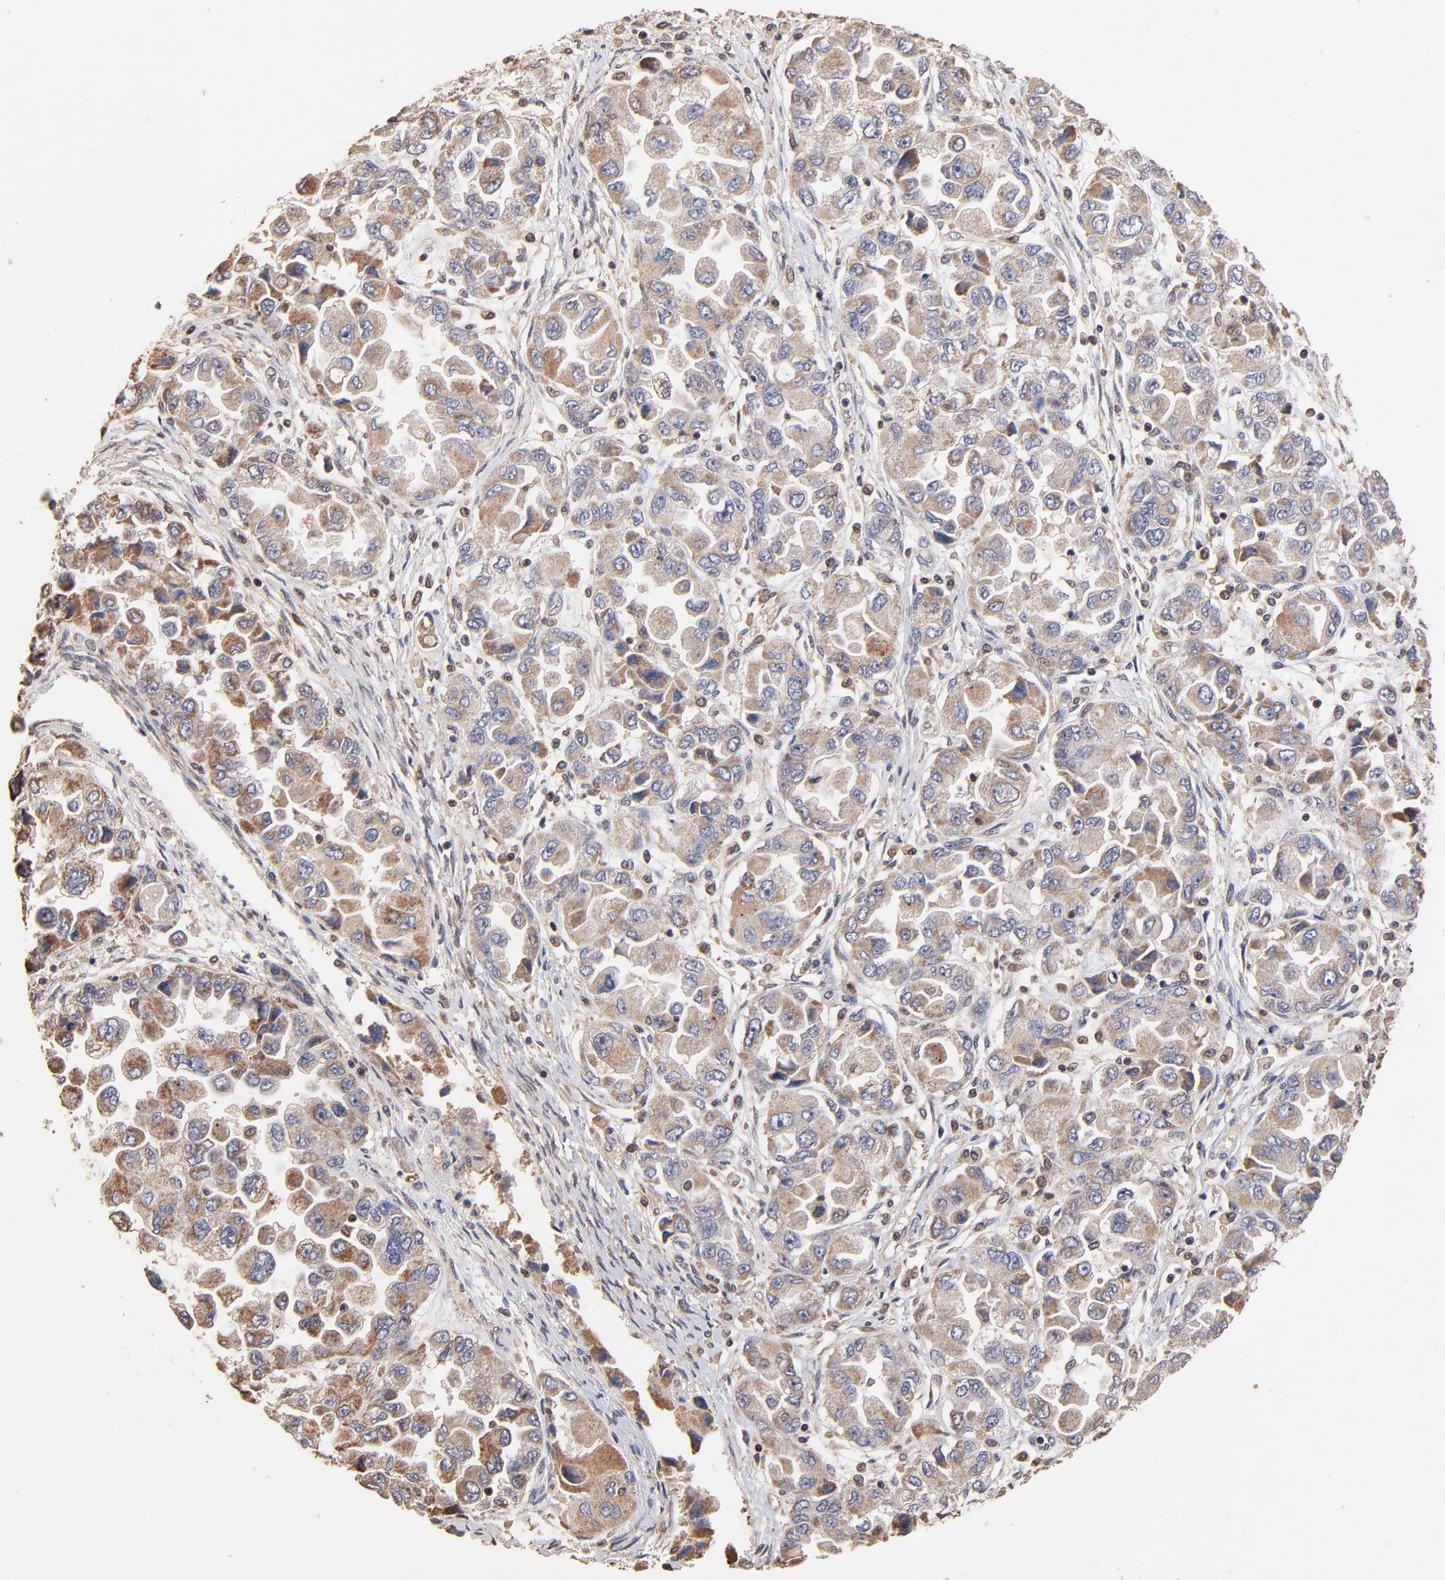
{"staining": {"intensity": "weak", "quantity": ">75%", "location": "cytoplasmic/membranous"}, "tissue": "ovarian cancer", "cell_type": "Tumor cells", "image_type": "cancer", "snomed": [{"axis": "morphology", "description": "Cystadenocarcinoma, serous, NOS"}, {"axis": "topography", "description": "Ovary"}], "caption": "Protein staining of ovarian cancer (serous cystadenocarcinoma) tissue displays weak cytoplasmic/membranous expression in approximately >75% of tumor cells.", "gene": "CASP1", "patient": {"sex": "female", "age": 84}}